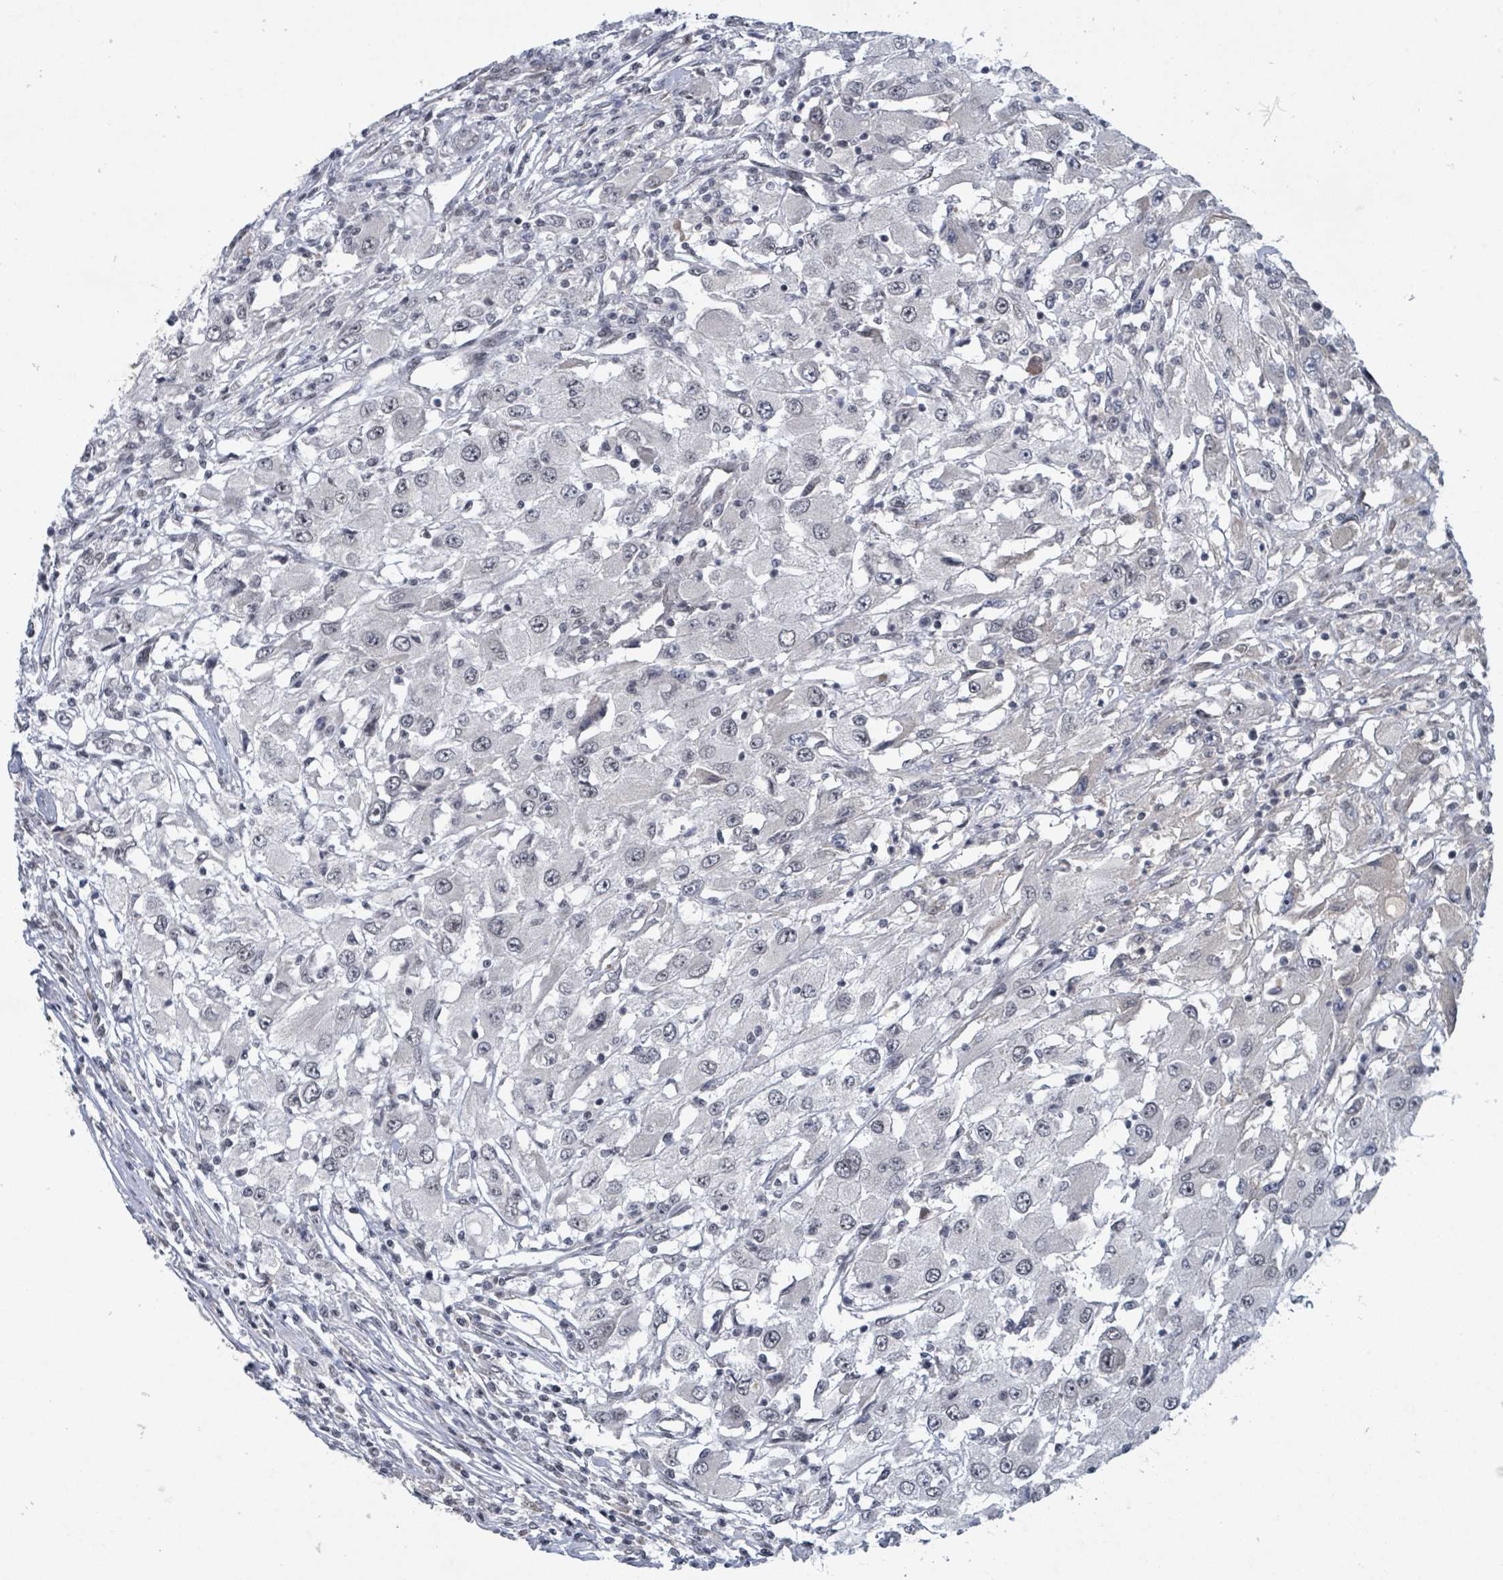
{"staining": {"intensity": "negative", "quantity": "none", "location": "none"}, "tissue": "renal cancer", "cell_type": "Tumor cells", "image_type": "cancer", "snomed": [{"axis": "morphology", "description": "Adenocarcinoma, NOS"}, {"axis": "topography", "description": "Kidney"}], "caption": "Immunohistochemical staining of adenocarcinoma (renal) shows no significant staining in tumor cells.", "gene": "BANP", "patient": {"sex": "female", "age": 67}}